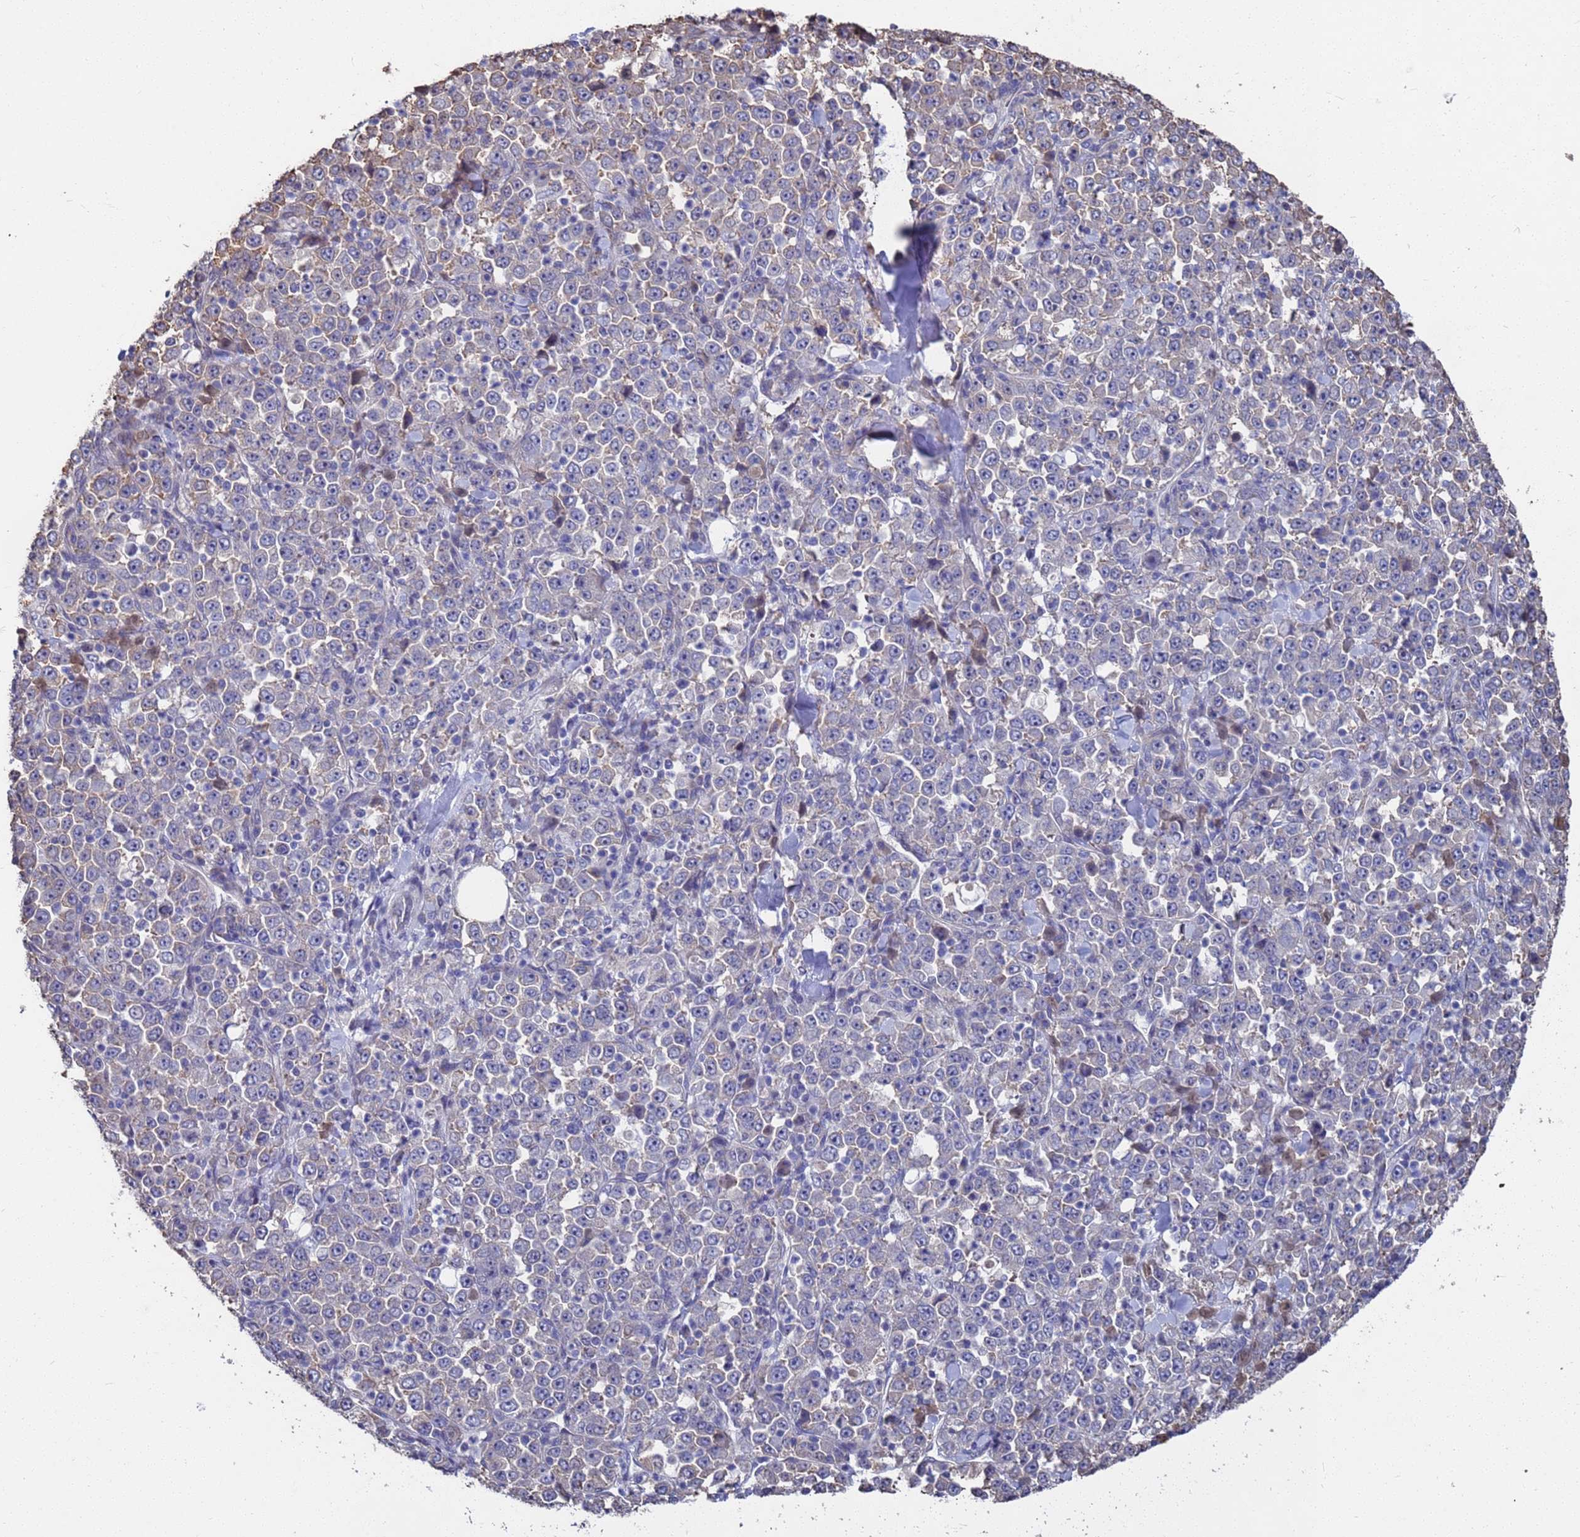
{"staining": {"intensity": "weak", "quantity": "<25%", "location": "cytoplasmic/membranous"}, "tissue": "stomach cancer", "cell_type": "Tumor cells", "image_type": "cancer", "snomed": [{"axis": "morphology", "description": "Normal tissue, NOS"}, {"axis": "morphology", "description": "Adenocarcinoma, NOS"}, {"axis": "topography", "description": "Stomach, upper"}, {"axis": "topography", "description": "Stomach"}], "caption": "High power microscopy micrograph of an immunohistochemistry image of adenocarcinoma (stomach), revealing no significant expression in tumor cells.", "gene": "CFAP119", "patient": {"sex": "male", "age": 59}}